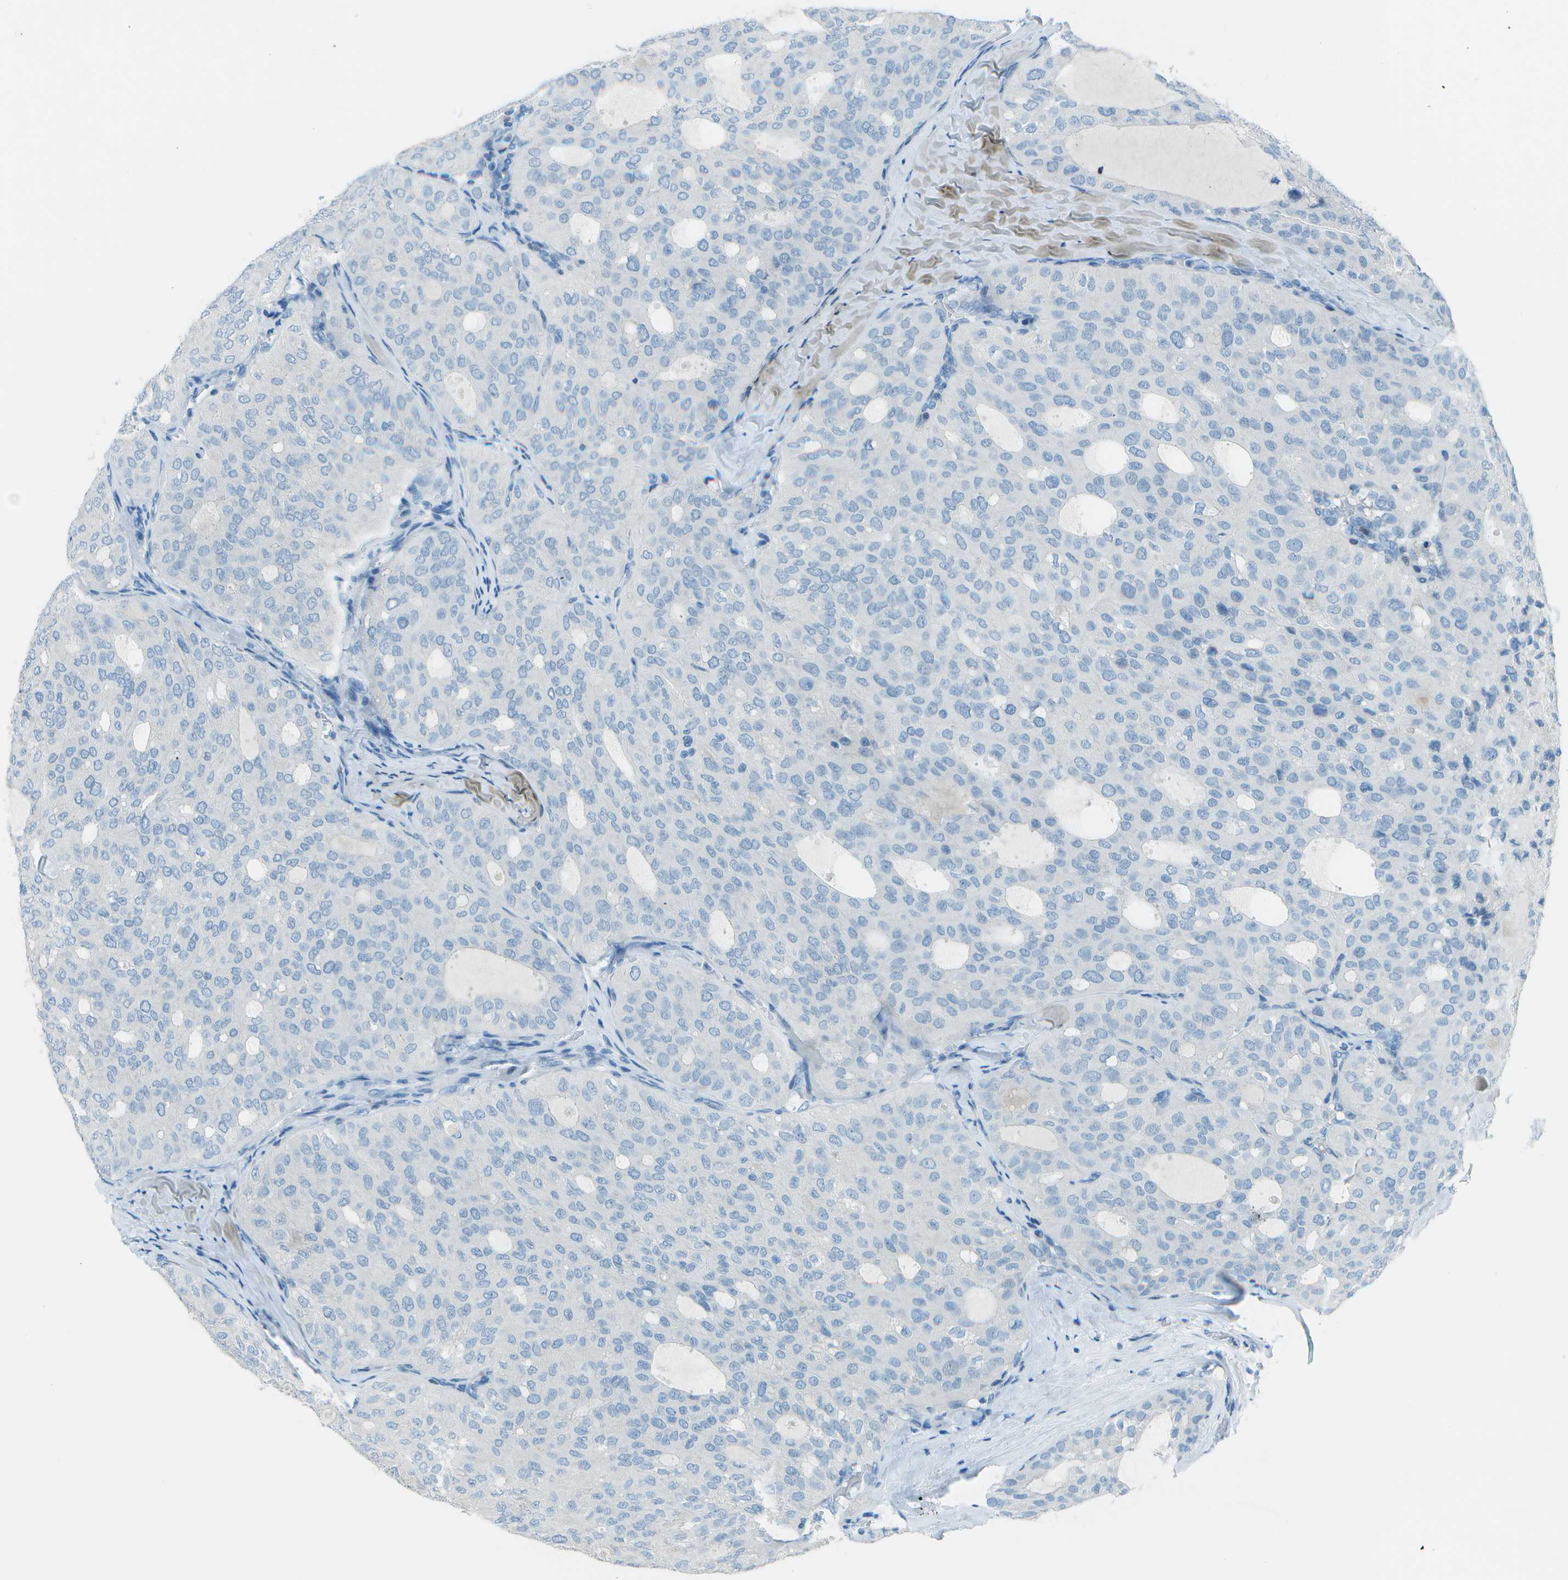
{"staining": {"intensity": "negative", "quantity": "none", "location": "none"}, "tissue": "thyroid cancer", "cell_type": "Tumor cells", "image_type": "cancer", "snomed": [{"axis": "morphology", "description": "Follicular adenoma carcinoma, NOS"}, {"axis": "topography", "description": "Thyroid gland"}], "caption": "Immunohistochemistry of thyroid cancer reveals no staining in tumor cells.", "gene": "FGF1", "patient": {"sex": "male", "age": 75}}